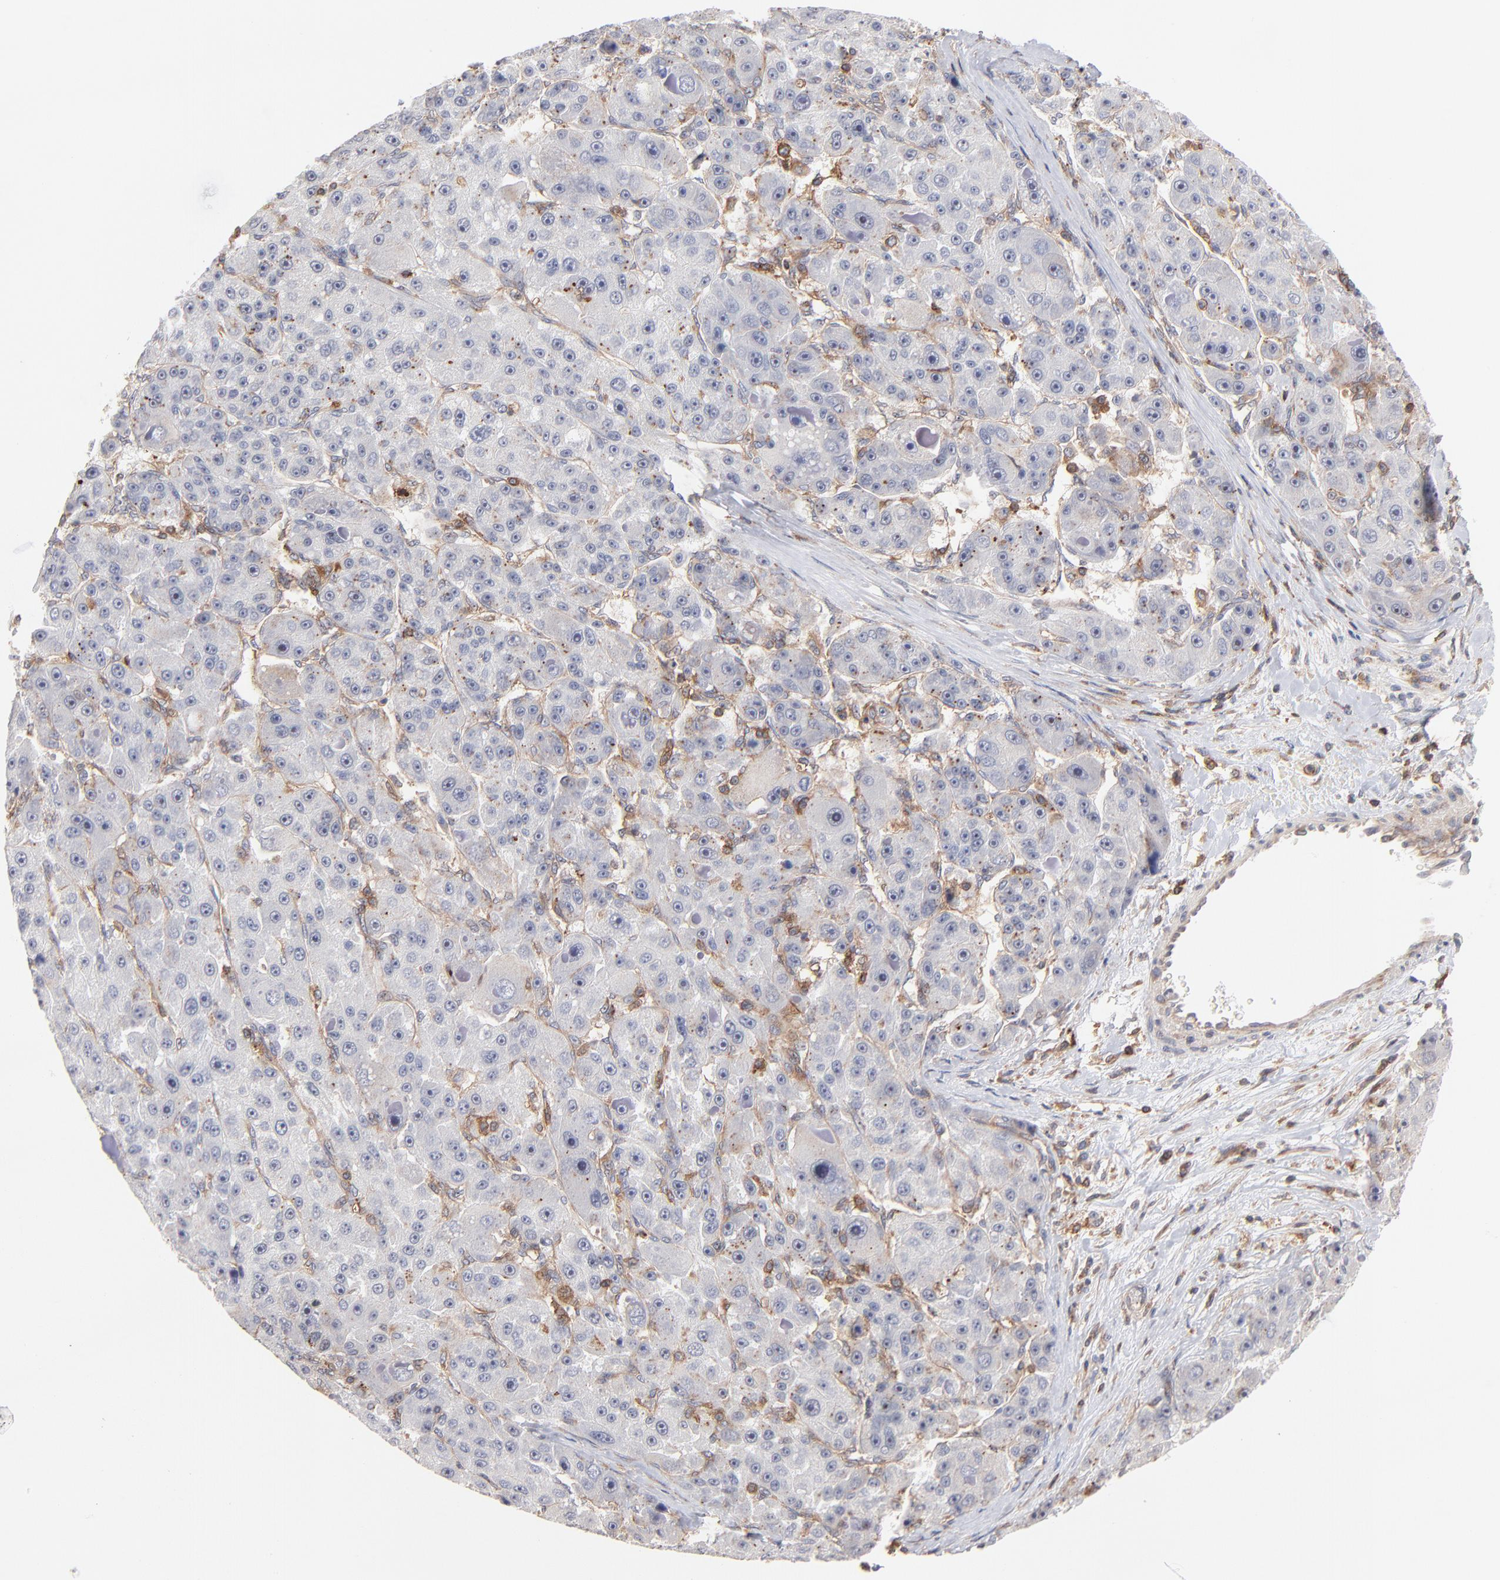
{"staining": {"intensity": "negative", "quantity": "none", "location": "none"}, "tissue": "liver cancer", "cell_type": "Tumor cells", "image_type": "cancer", "snomed": [{"axis": "morphology", "description": "Carcinoma, Hepatocellular, NOS"}, {"axis": "topography", "description": "Liver"}], "caption": "Tumor cells show no significant staining in liver cancer. (Brightfield microscopy of DAB (3,3'-diaminobenzidine) IHC at high magnification).", "gene": "WIPF1", "patient": {"sex": "male", "age": 76}}